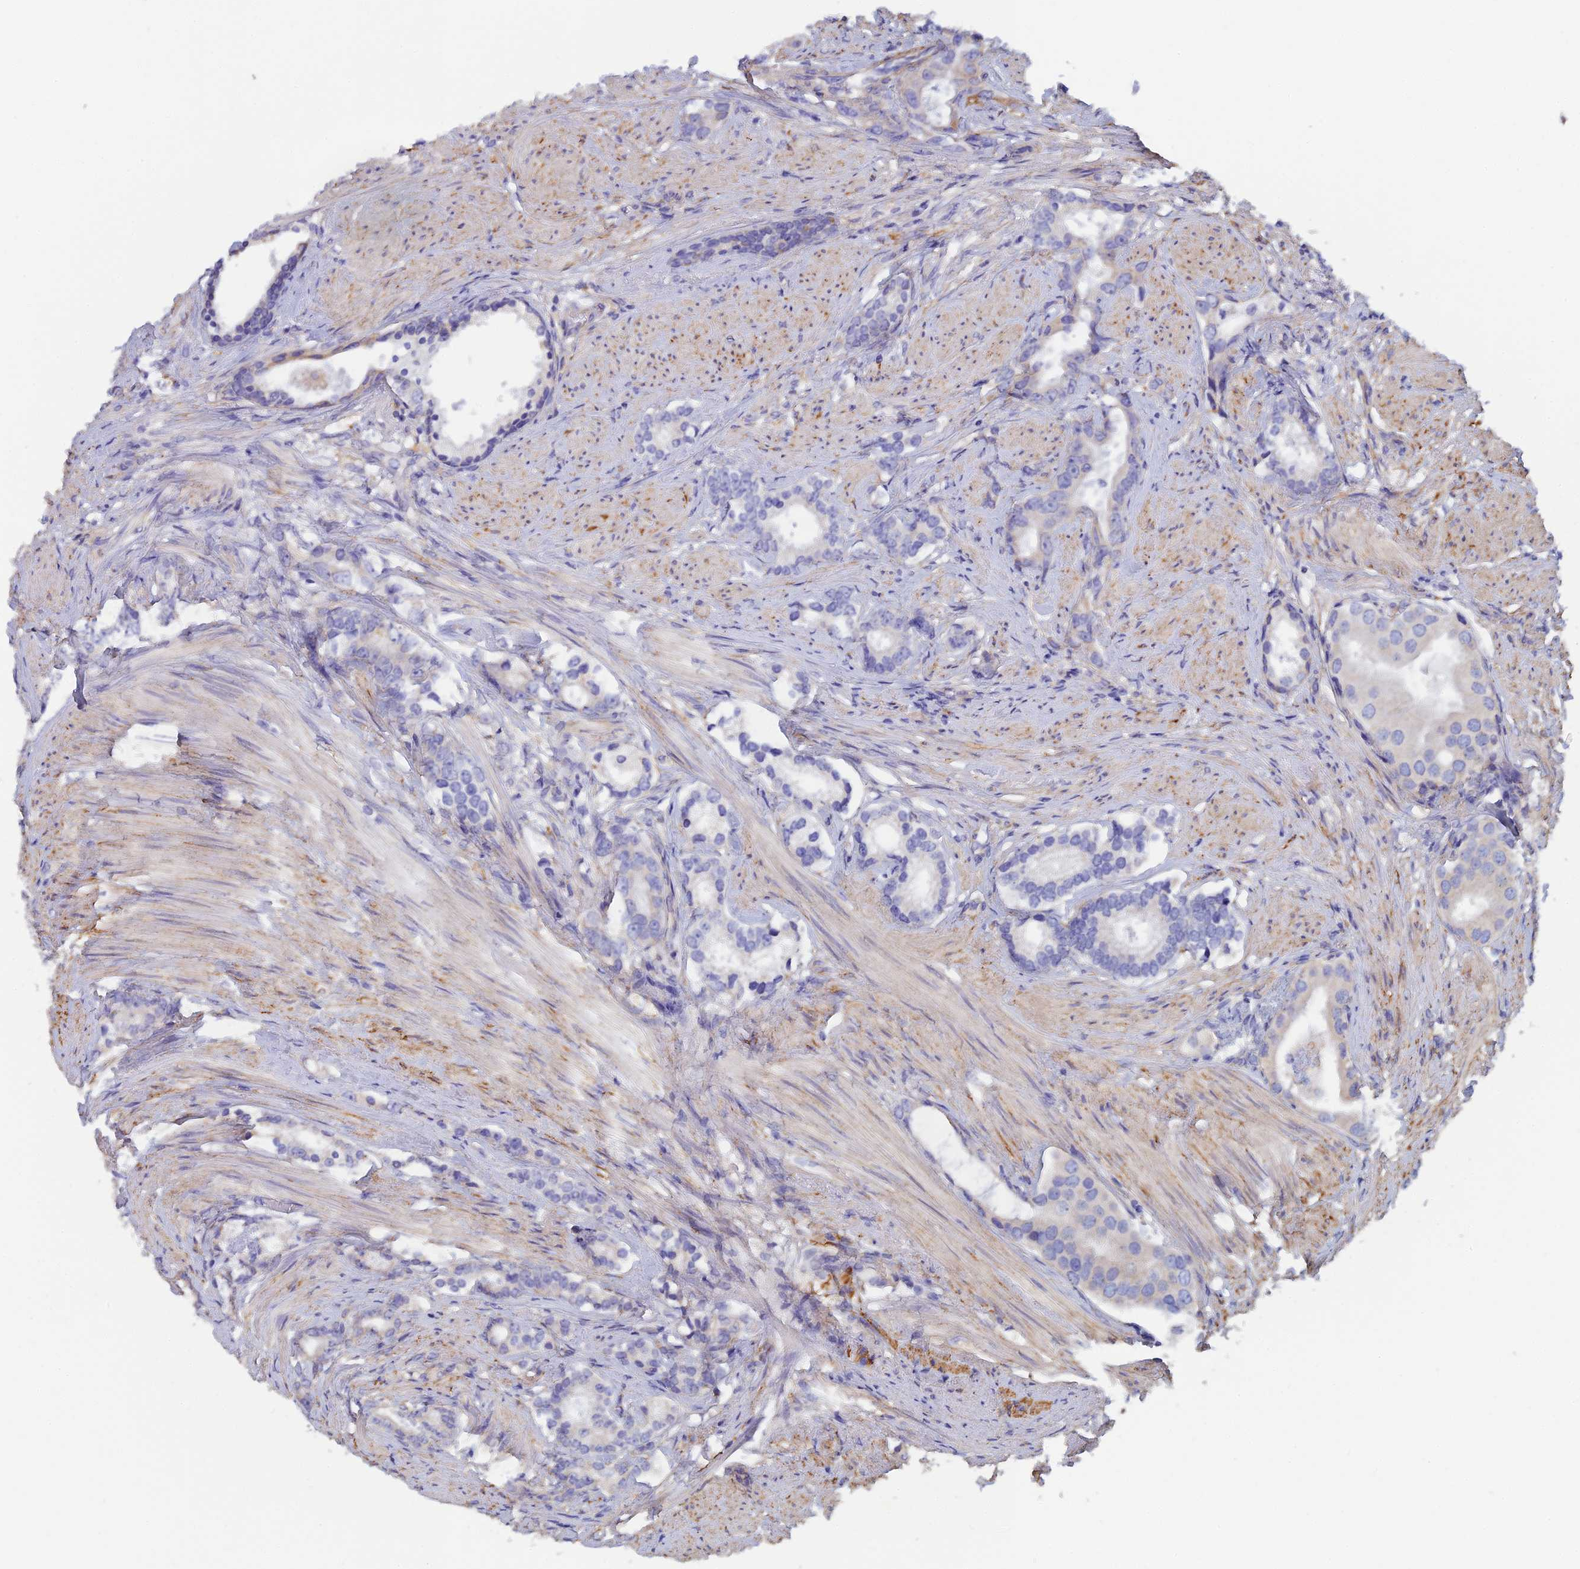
{"staining": {"intensity": "negative", "quantity": "none", "location": "none"}, "tissue": "prostate cancer", "cell_type": "Tumor cells", "image_type": "cancer", "snomed": [{"axis": "morphology", "description": "Adenocarcinoma, Low grade"}, {"axis": "topography", "description": "Prostate"}], "caption": "An image of prostate low-grade adenocarcinoma stained for a protein displays no brown staining in tumor cells.", "gene": "PCDHA5", "patient": {"sex": "male", "age": 71}}